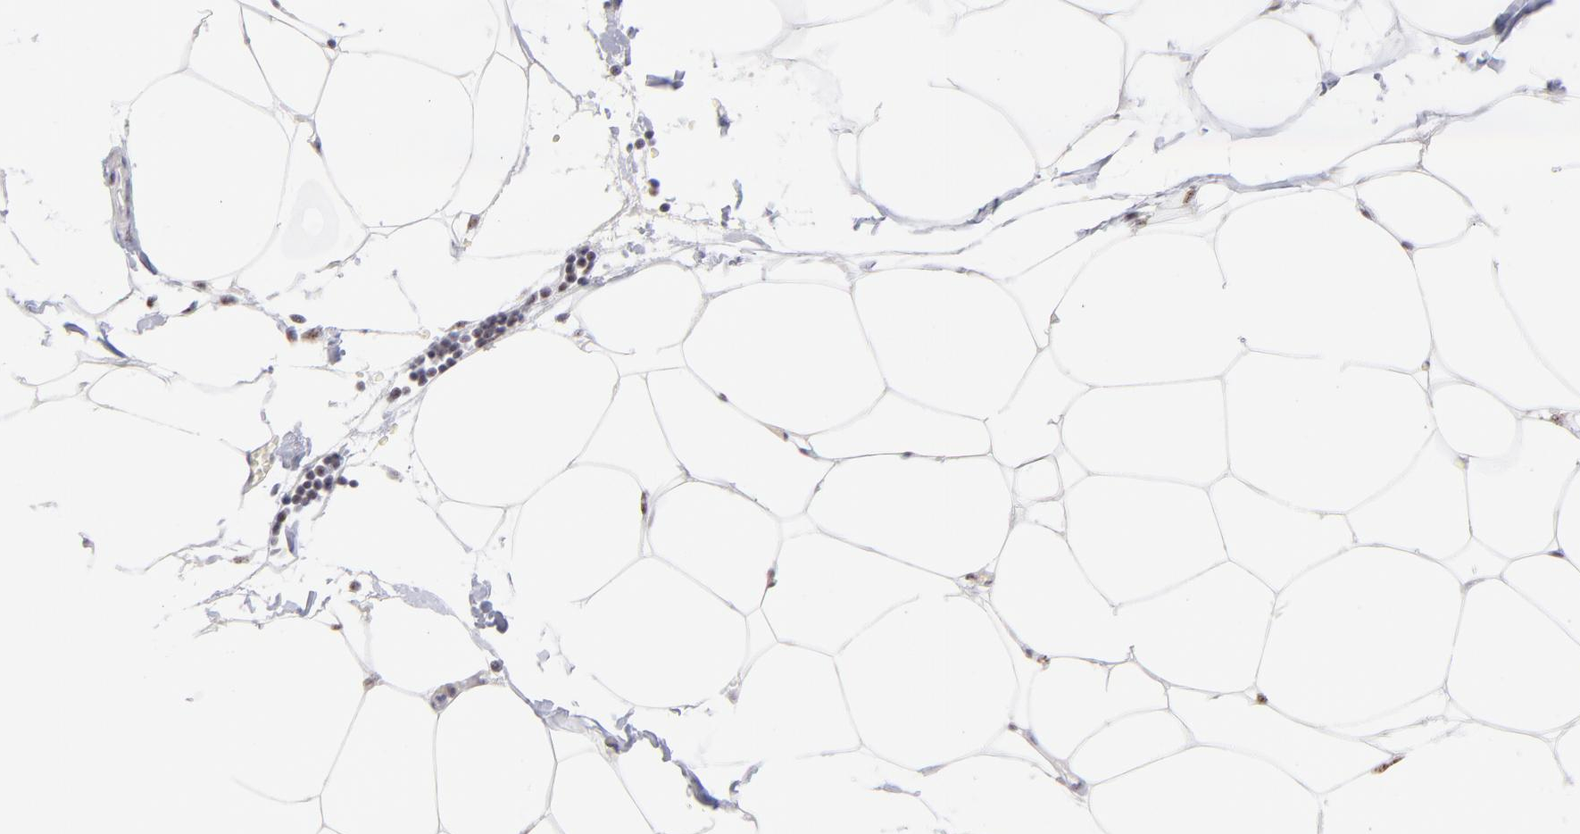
{"staining": {"intensity": "moderate", "quantity": ">75%", "location": "nuclear"}, "tissue": "adipose tissue", "cell_type": "Adipocytes", "image_type": "normal", "snomed": [{"axis": "morphology", "description": "Normal tissue, NOS"}, {"axis": "morphology", "description": "Adenocarcinoma, NOS"}, {"axis": "topography", "description": "Colon"}, {"axis": "topography", "description": "Peripheral nerve tissue"}], "caption": "Immunohistochemical staining of benign adipose tissue shows >75% levels of moderate nuclear protein staining in about >75% of adipocytes.", "gene": "CDC25C", "patient": {"sex": "male", "age": 14}}